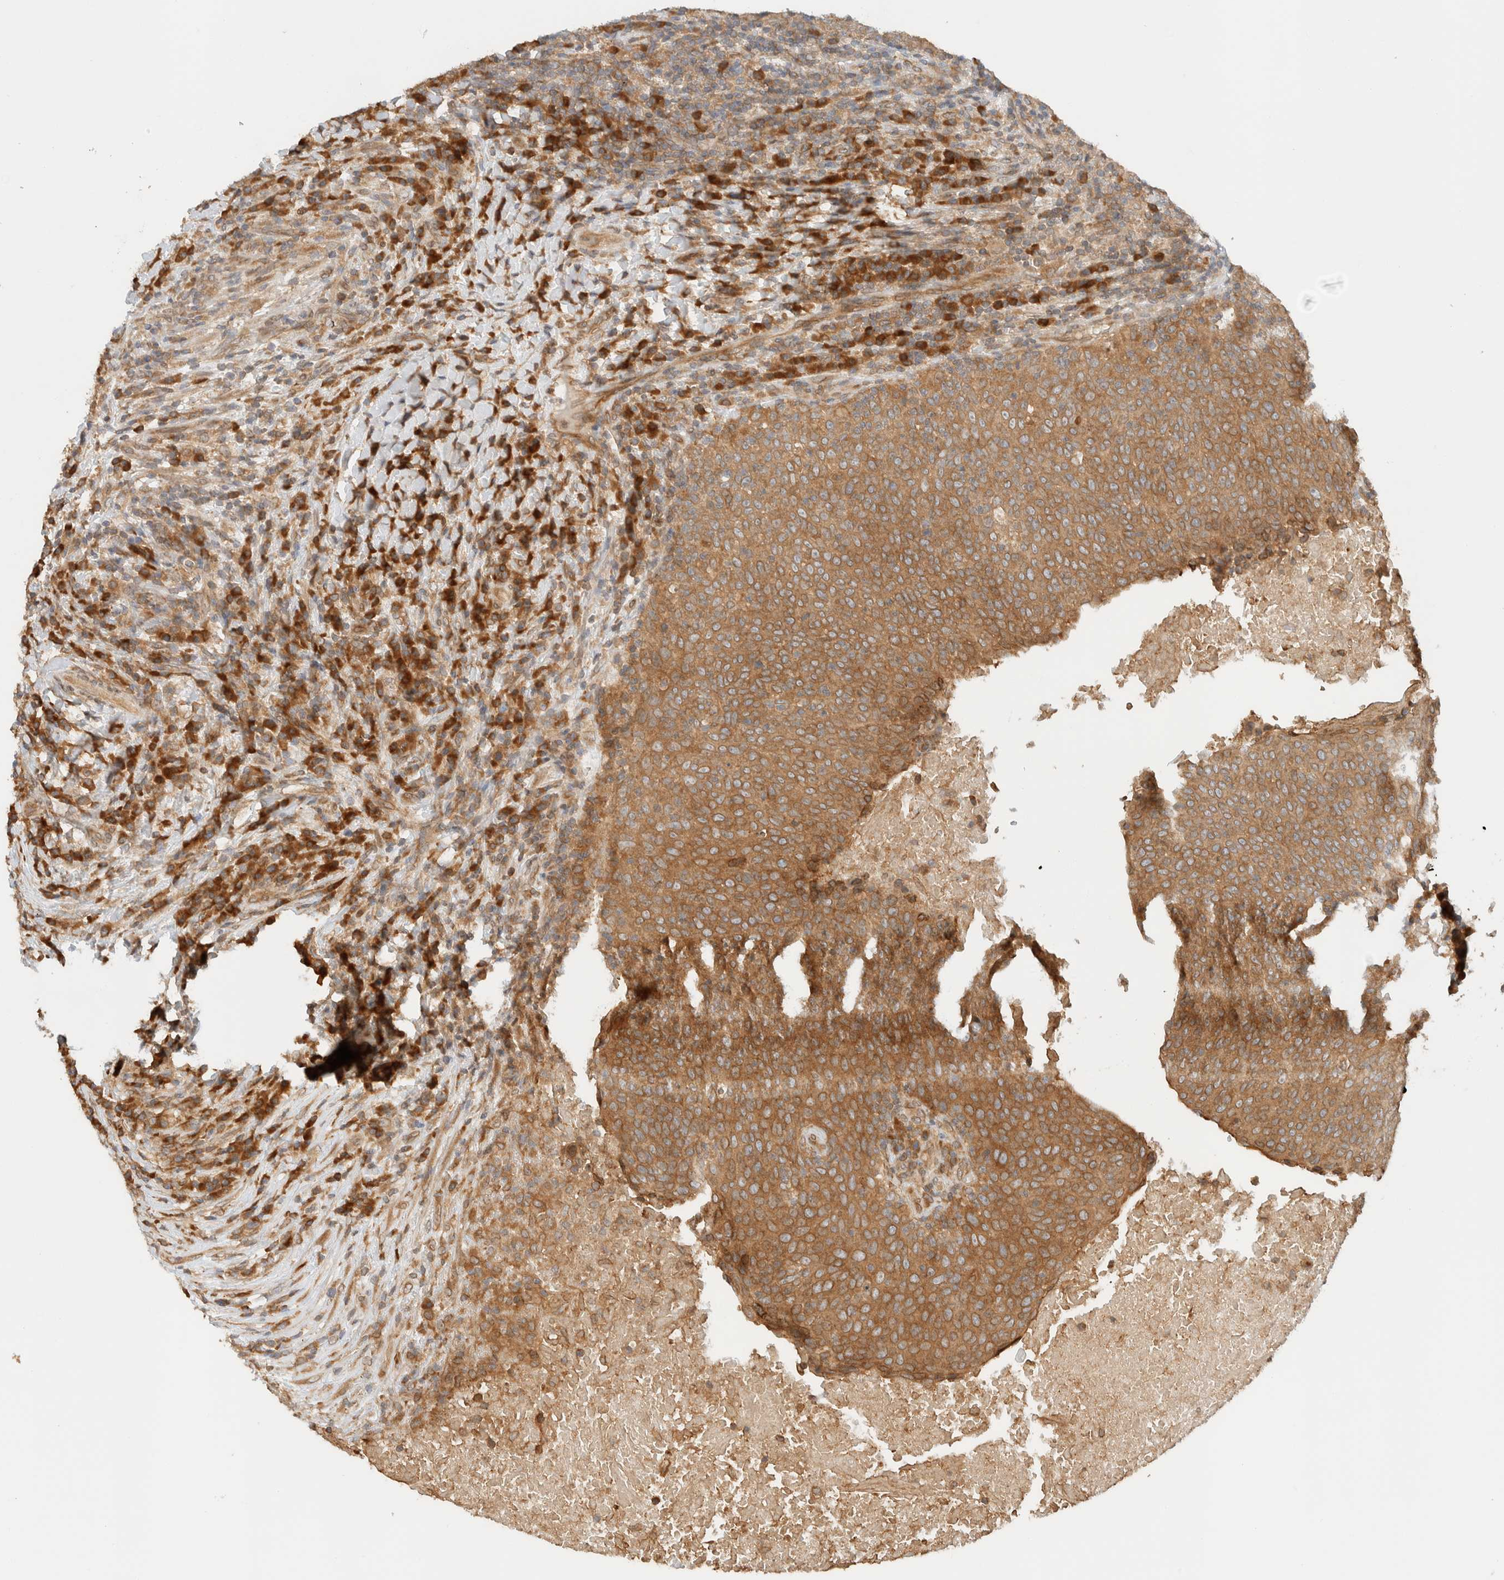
{"staining": {"intensity": "moderate", "quantity": ">75%", "location": "cytoplasmic/membranous"}, "tissue": "head and neck cancer", "cell_type": "Tumor cells", "image_type": "cancer", "snomed": [{"axis": "morphology", "description": "Squamous cell carcinoma, NOS"}, {"axis": "morphology", "description": "Squamous cell carcinoma, metastatic, NOS"}, {"axis": "topography", "description": "Lymph node"}, {"axis": "topography", "description": "Head-Neck"}], "caption": "Human metastatic squamous cell carcinoma (head and neck) stained with a brown dye exhibits moderate cytoplasmic/membranous positive expression in about >75% of tumor cells.", "gene": "ARFGEF2", "patient": {"sex": "male", "age": 62}}